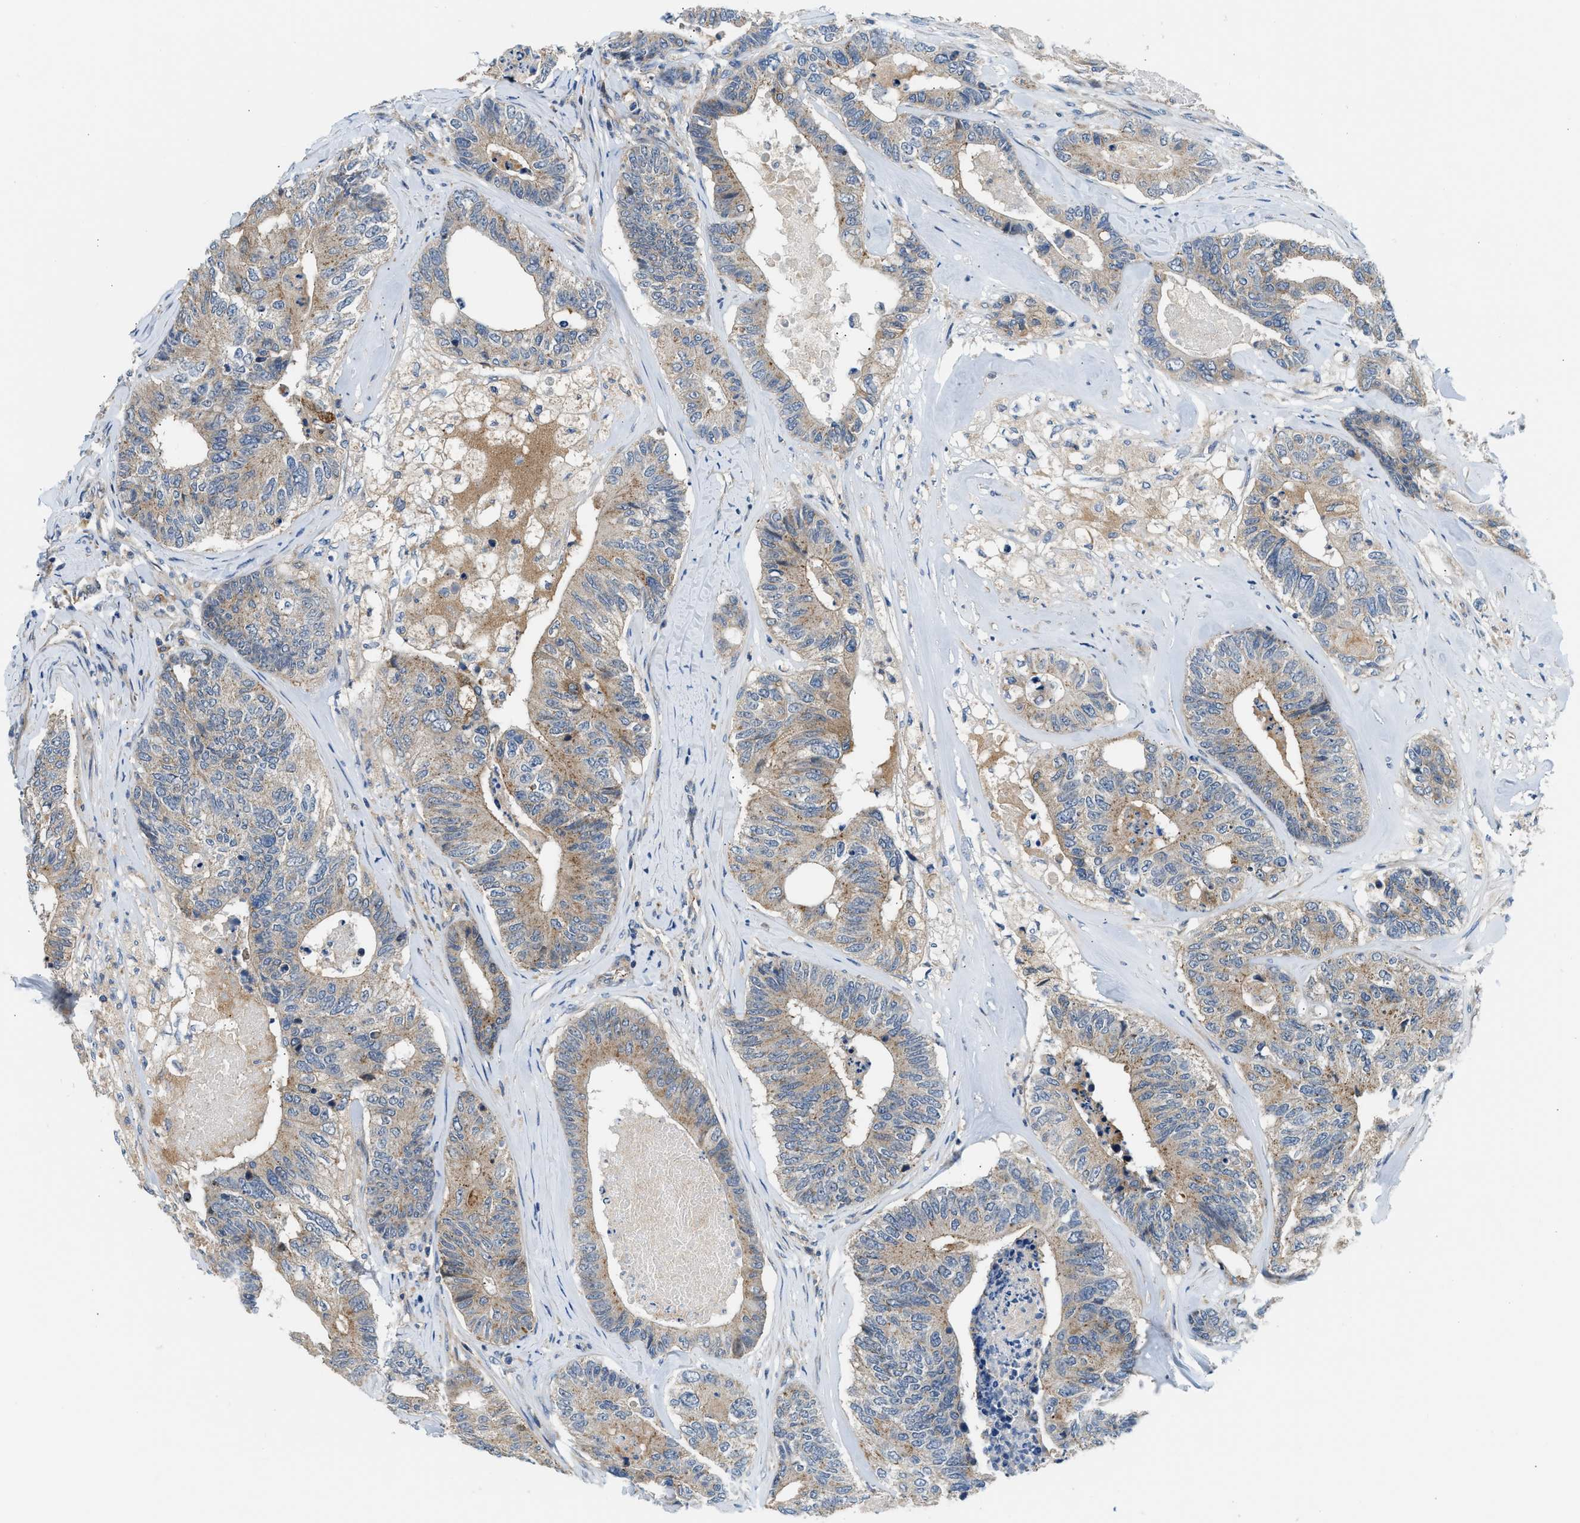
{"staining": {"intensity": "moderate", "quantity": ">75%", "location": "cytoplasmic/membranous"}, "tissue": "colorectal cancer", "cell_type": "Tumor cells", "image_type": "cancer", "snomed": [{"axis": "morphology", "description": "Adenocarcinoma, NOS"}, {"axis": "topography", "description": "Colon"}], "caption": "IHC (DAB (3,3'-diaminobenzidine)) staining of human colorectal cancer demonstrates moderate cytoplasmic/membranous protein positivity in approximately >75% of tumor cells.", "gene": "LPIN2", "patient": {"sex": "female", "age": 67}}